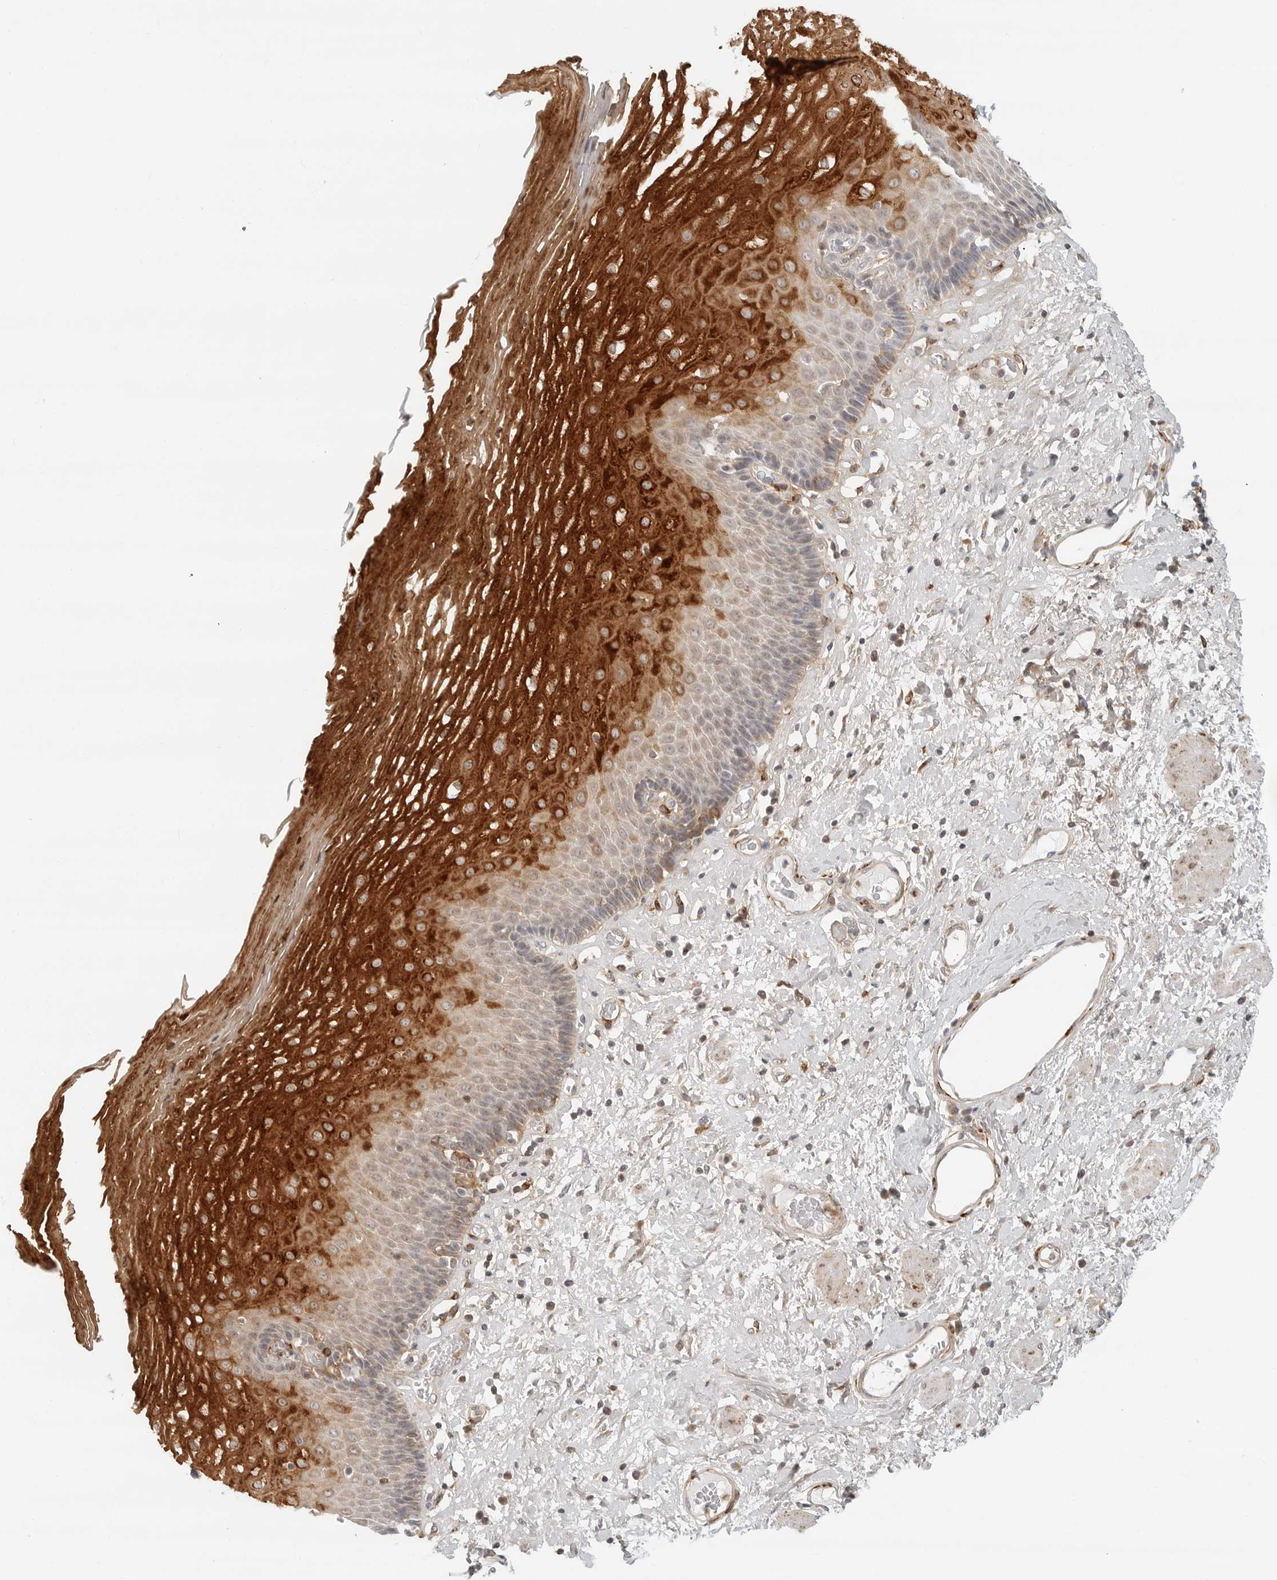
{"staining": {"intensity": "strong", "quantity": "25%-75%", "location": "cytoplasmic/membranous"}, "tissue": "esophagus", "cell_type": "Squamous epithelial cells", "image_type": "normal", "snomed": [{"axis": "morphology", "description": "Normal tissue, NOS"}, {"axis": "morphology", "description": "Adenocarcinoma, NOS"}, {"axis": "topography", "description": "Esophagus"}], "caption": "Esophagus stained with DAB IHC shows high levels of strong cytoplasmic/membranous expression in approximately 25%-75% of squamous epithelial cells.", "gene": "C1QTNF1", "patient": {"sex": "male", "age": 62}}